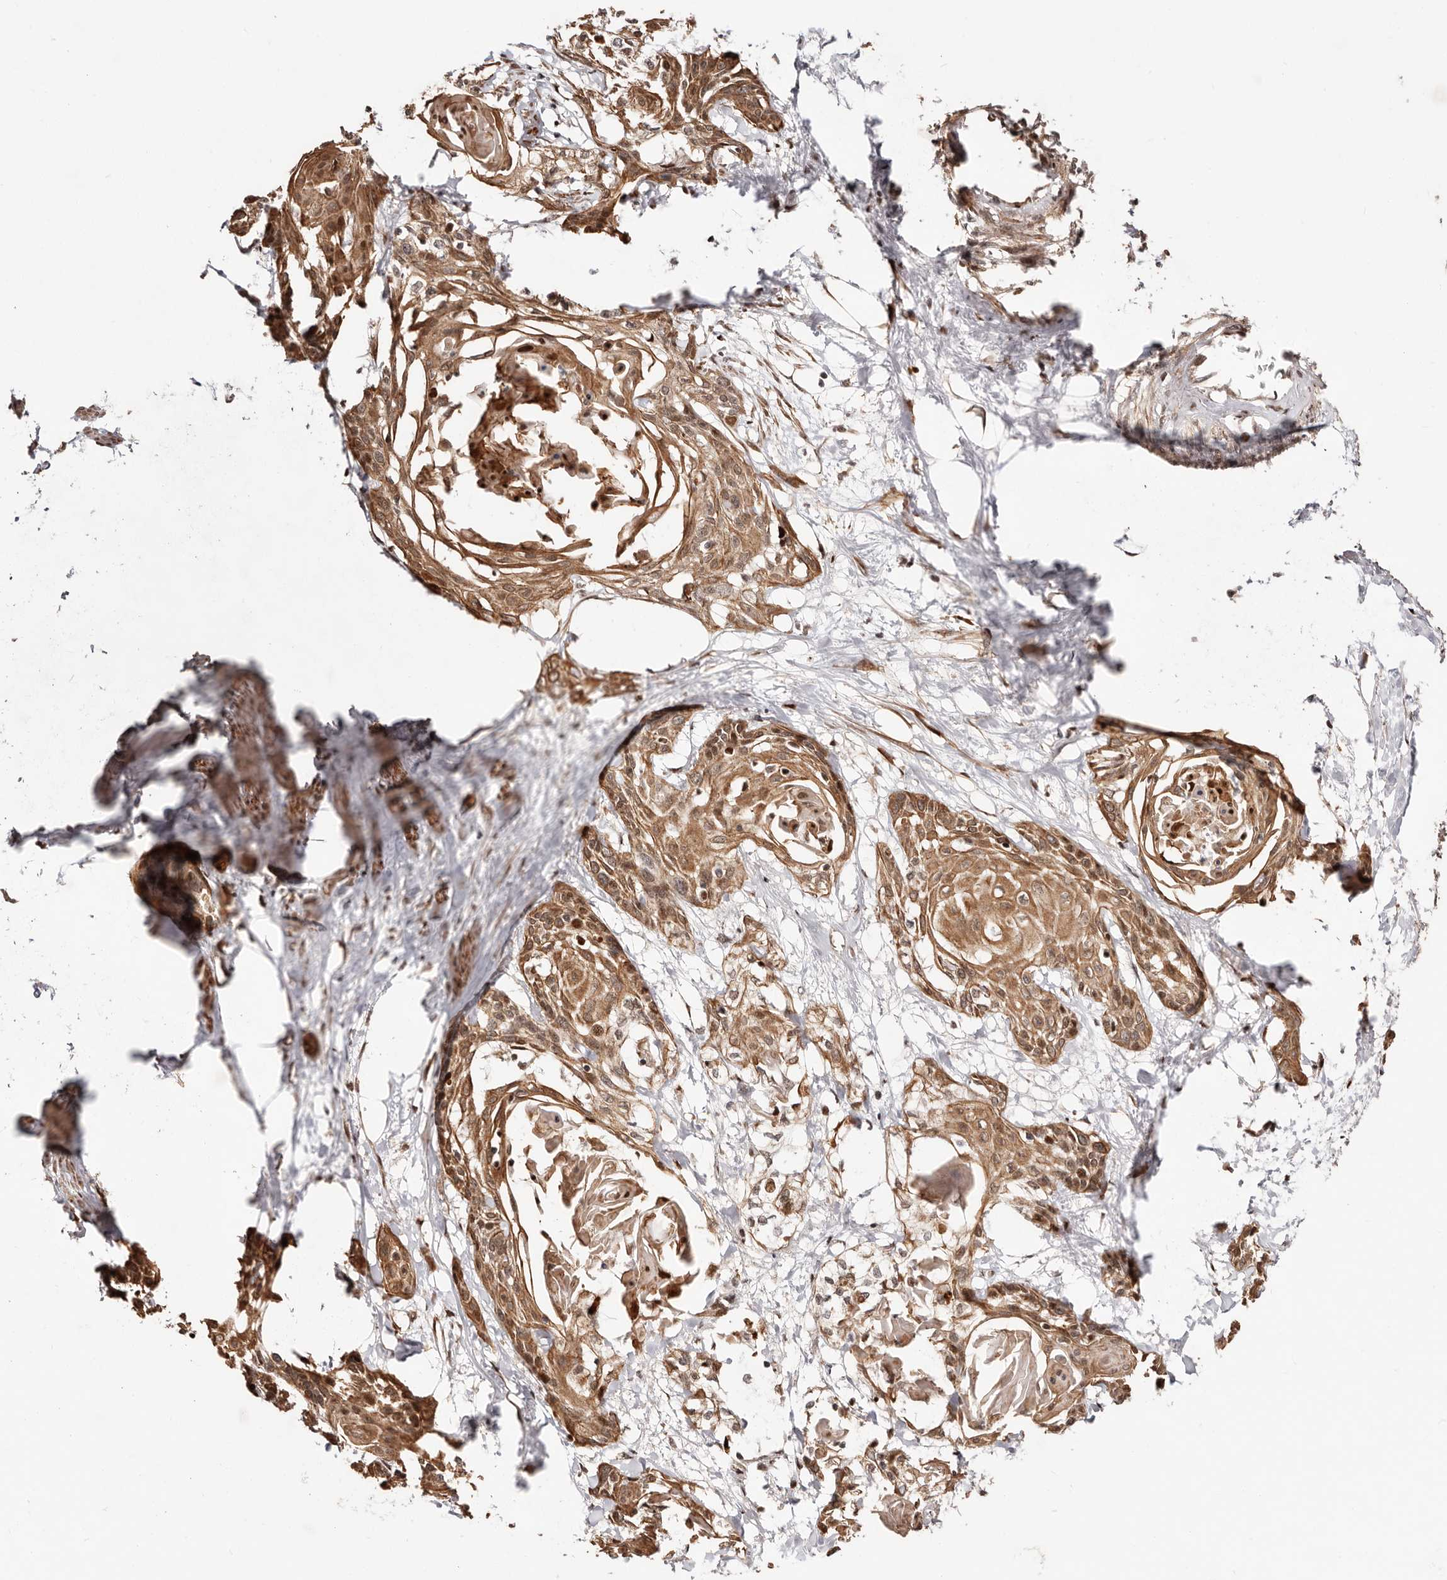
{"staining": {"intensity": "moderate", "quantity": ">75%", "location": "cytoplasmic/membranous,nuclear"}, "tissue": "cervical cancer", "cell_type": "Tumor cells", "image_type": "cancer", "snomed": [{"axis": "morphology", "description": "Squamous cell carcinoma, NOS"}, {"axis": "topography", "description": "Cervix"}], "caption": "Tumor cells exhibit medium levels of moderate cytoplasmic/membranous and nuclear positivity in about >75% of cells in cervical cancer.", "gene": "HIVEP3", "patient": {"sex": "female", "age": 57}}